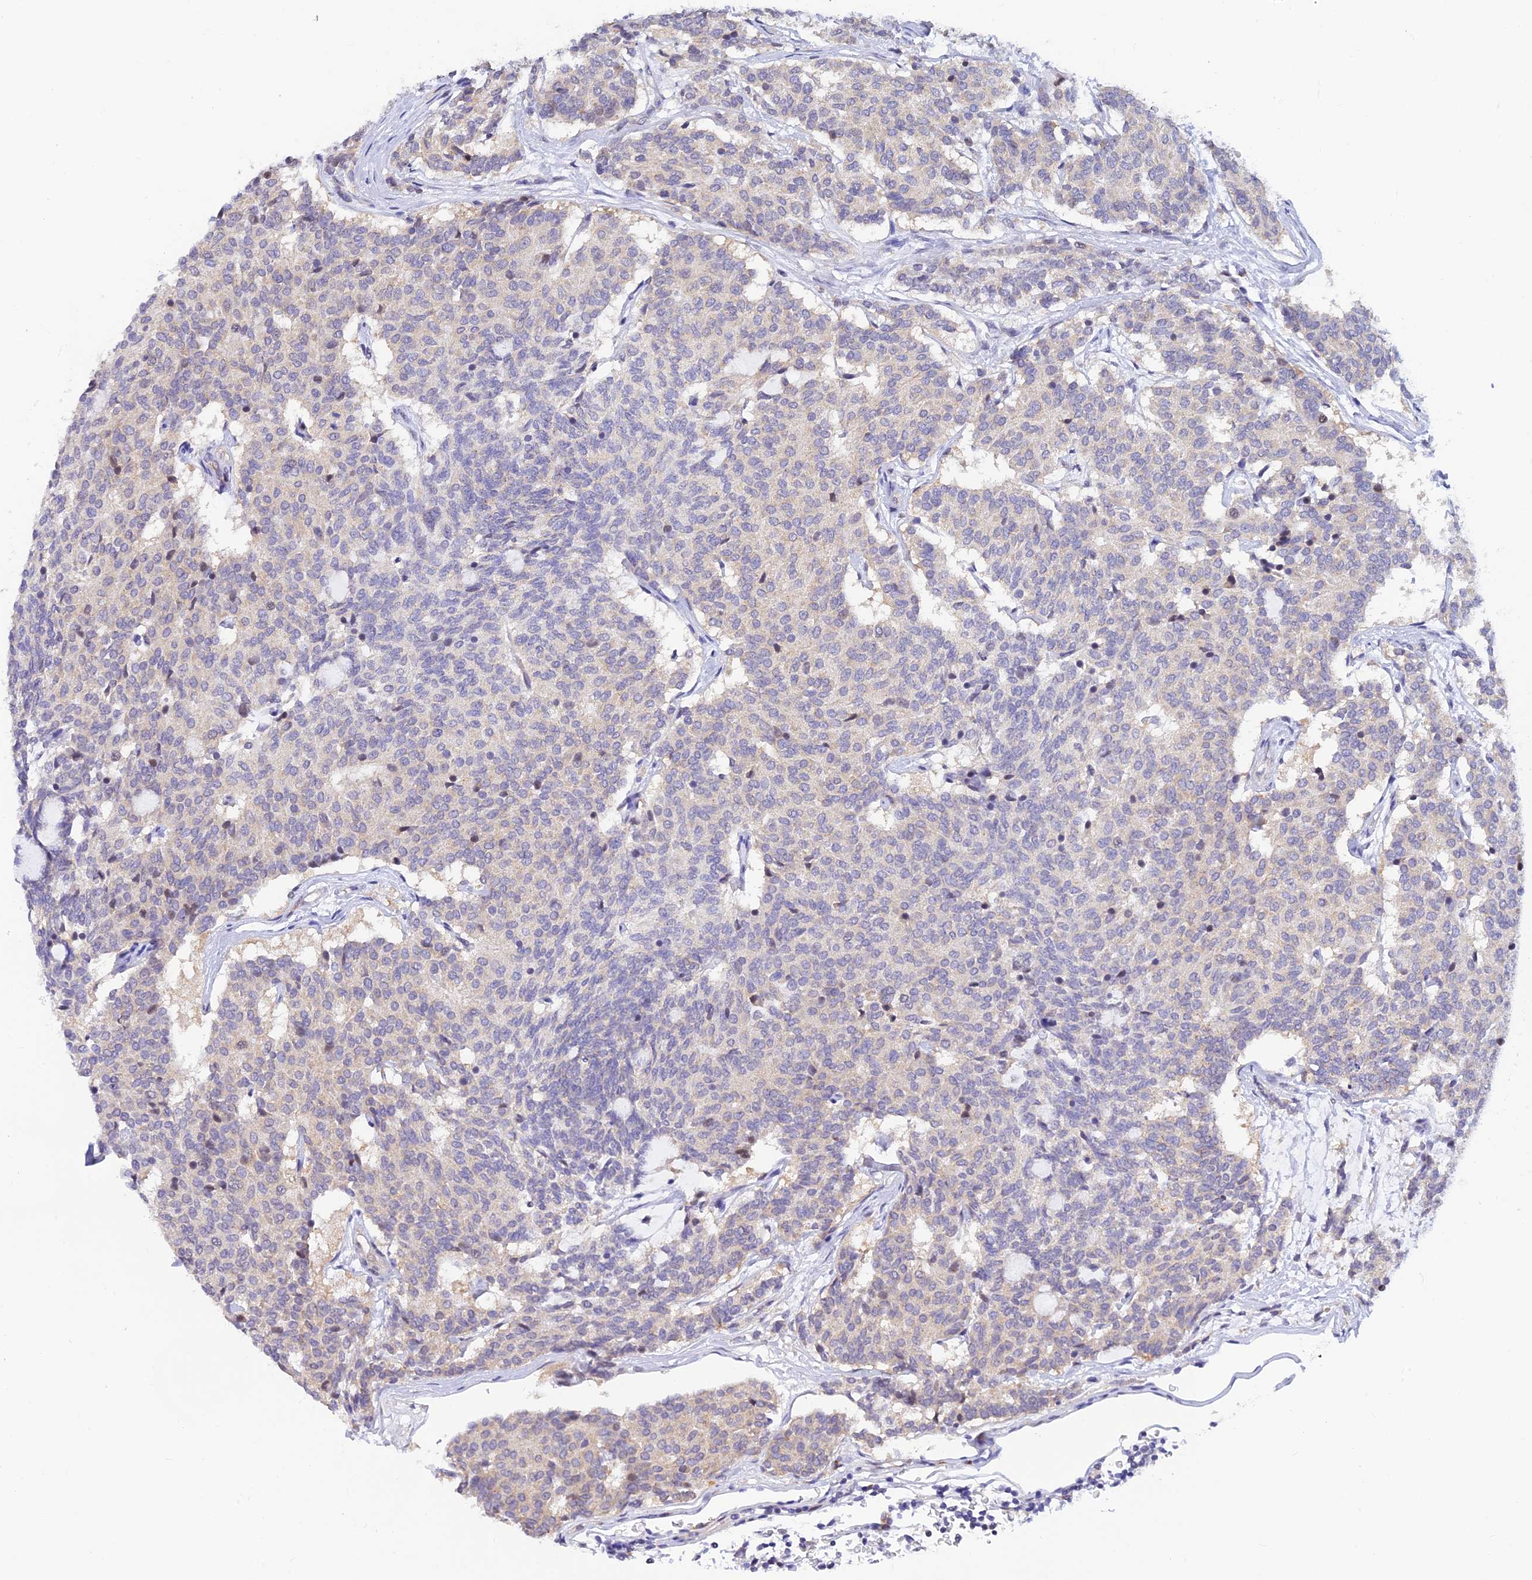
{"staining": {"intensity": "negative", "quantity": "none", "location": "none"}, "tissue": "carcinoid", "cell_type": "Tumor cells", "image_type": "cancer", "snomed": [{"axis": "morphology", "description": "Carcinoid, malignant, NOS"}, {"axis": "topography", "description": "Pancreas"}], "caption": "Tumor cells show no significant protein expression in carcinoid (malignant). (IHC, brightfield microscopy, high magnification).", "gene": "INKA1", "patient": {"sex": "female", "age": 54}}